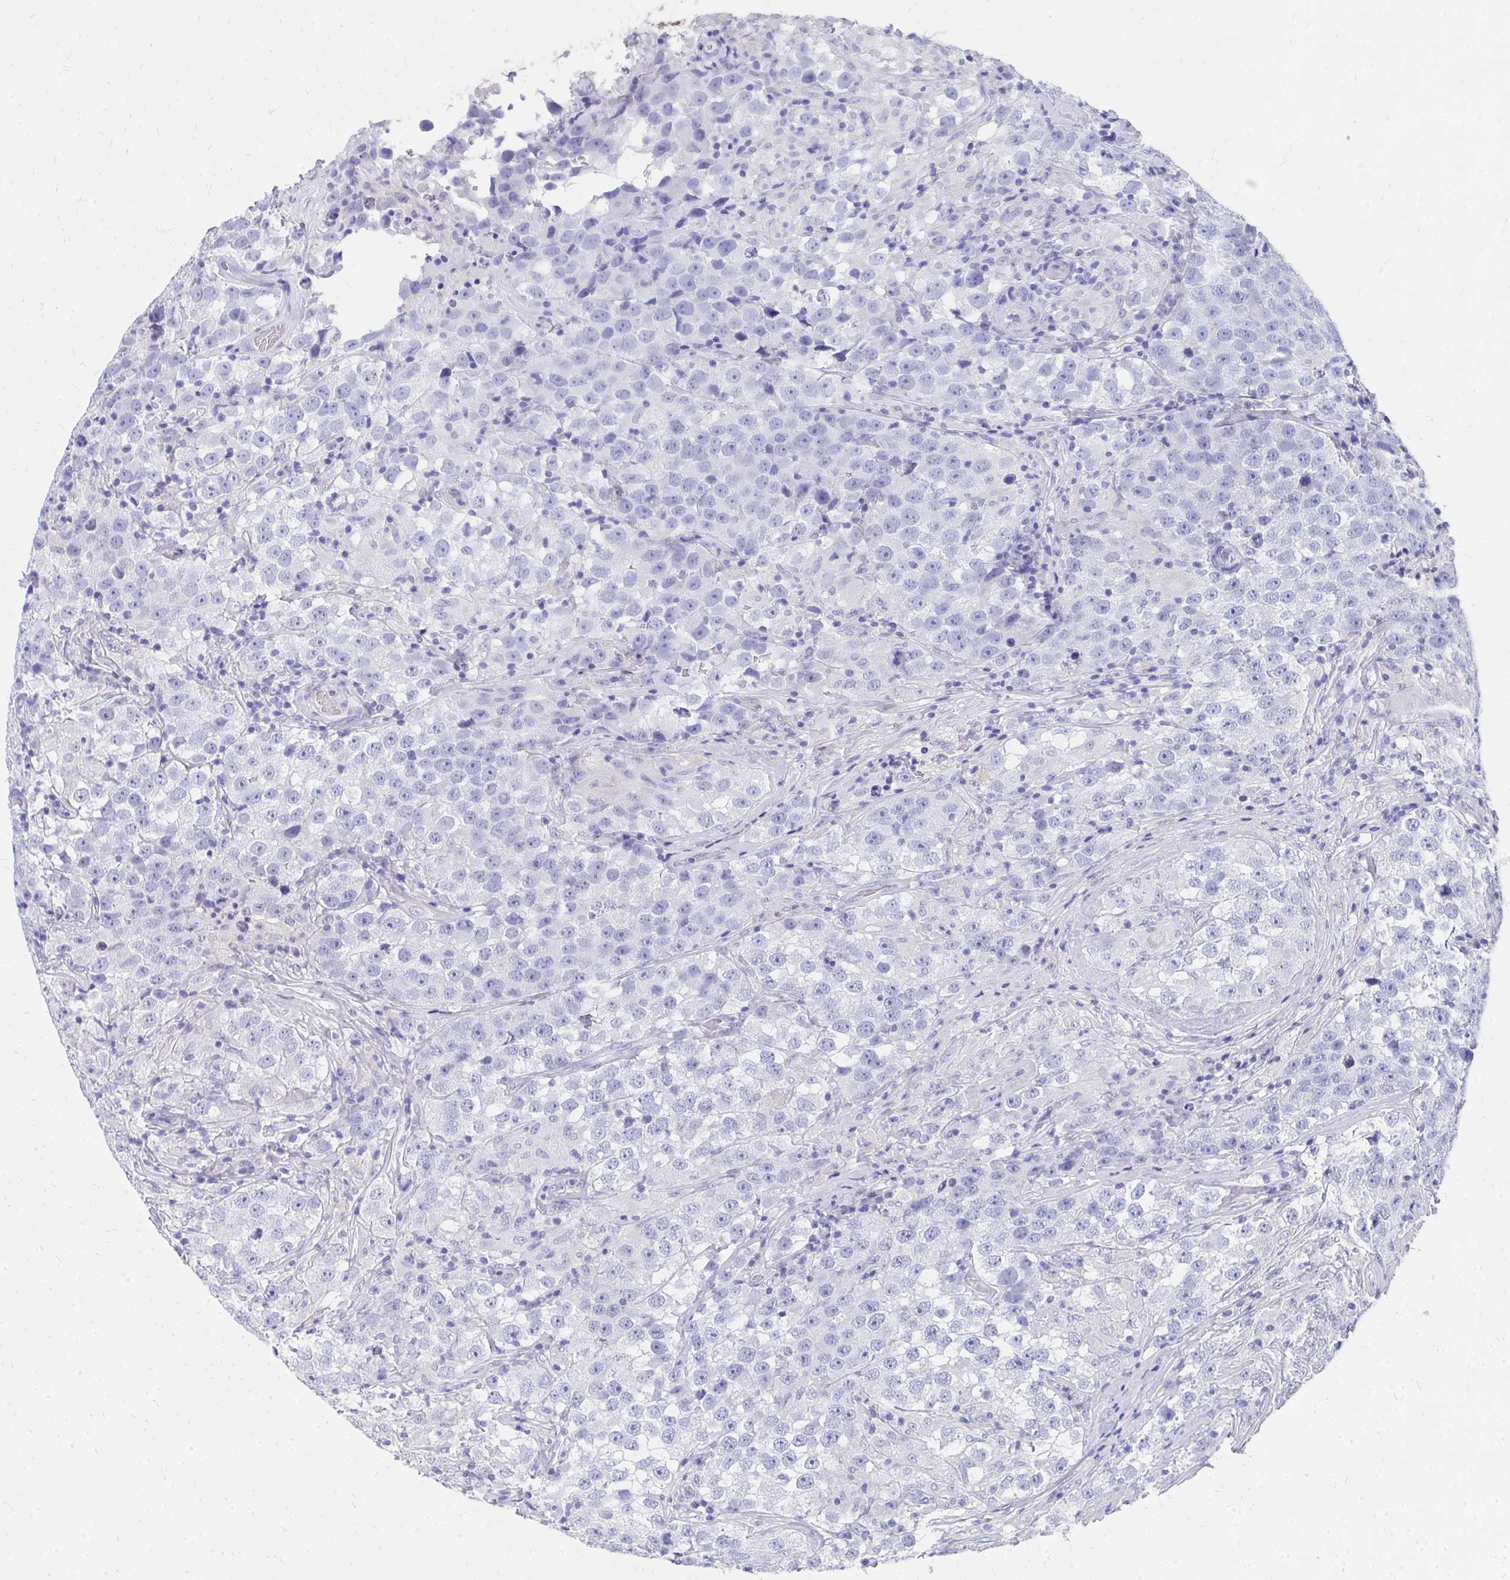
{"staining": {"intensity": "negative", "quantity": "none", "location": "none"}, "tissue": "testis cancer", "cell_type": "Tumor cells", "image_type": "cancer", "snomed": [{"axis": "morphology", "description": "Seminoma, NOS"}, {"axis": "topography", "description": "Testis"}], "caption": "Human seminoma (testis) stained for a protein using immunohistochemistry (IHC) exhibits no staining in tumor cells.", "gene": "HGD", "patient": {"sex": "male", "age": 46}}